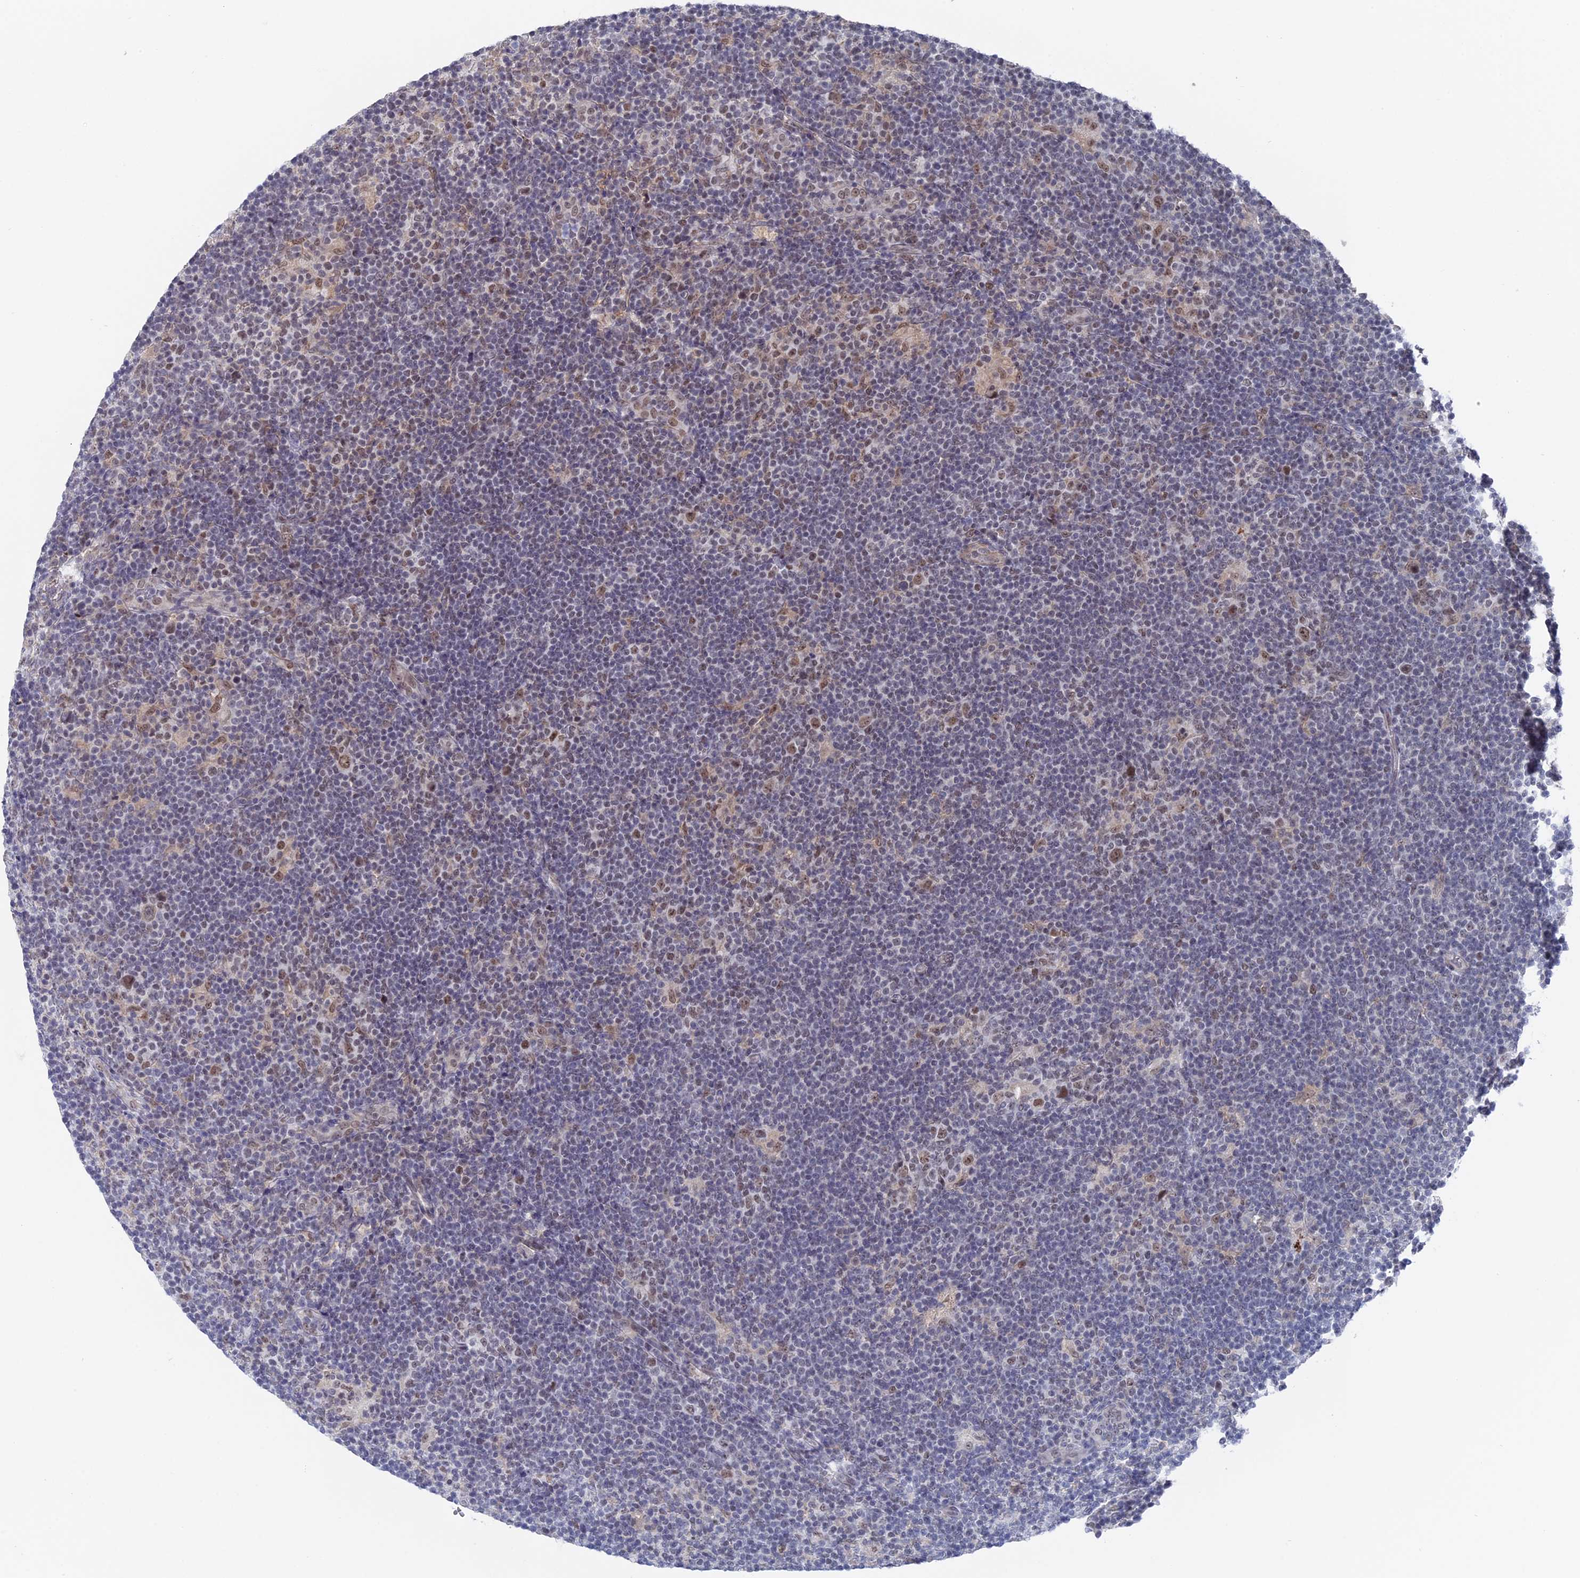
{"staining": {"intensity": "moderate", "quantity": ">75%", "location": "nuclear"}, "tissue": "lymphoma", "cell_type": "Tumor cells", "image_type": "cancer", "snomed": [{"axis": "morphology", "description": "Hodgkin's disease, NOS"}, {"axis": "topography", "description": "Lymph node"}], "caption": "Immunohistochemistry (IHC) of human lymphoma exhibits medium levels of moderate nuclear expression in about >75% of tumor cells.", "gene": "BRD2", "patient": {"sex": "female", "age": 57}}